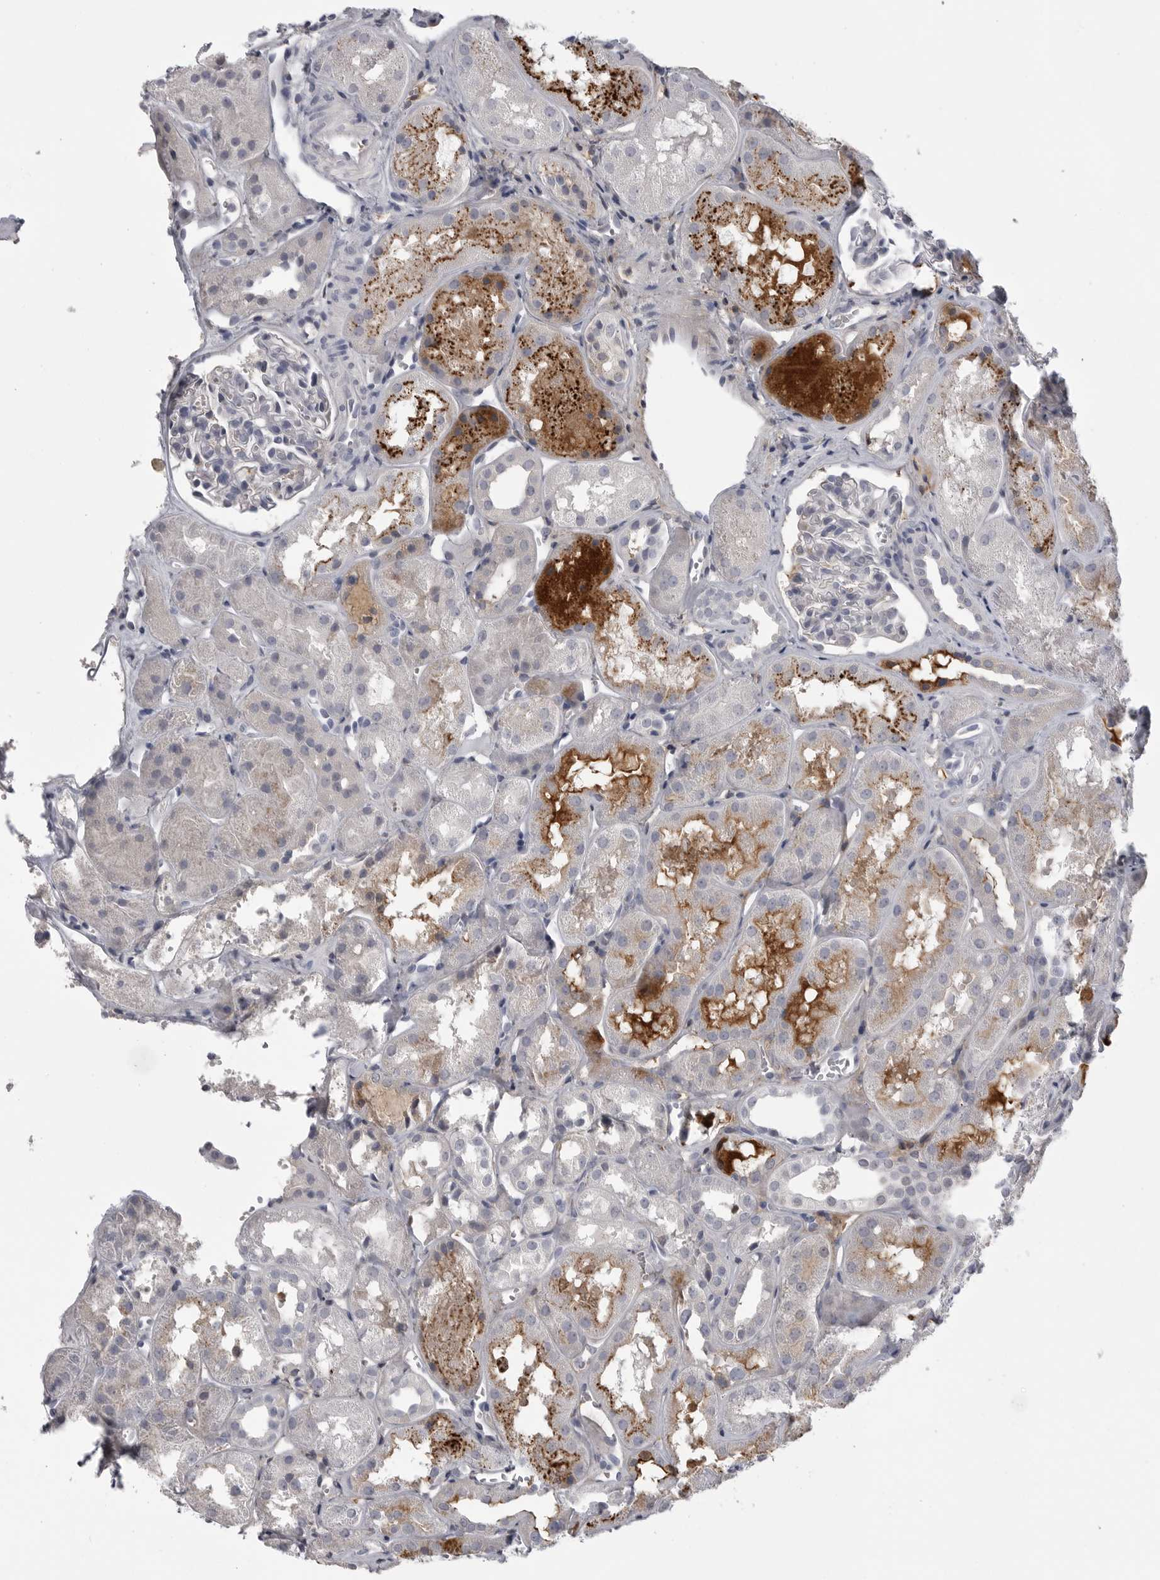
{"staining": {"intensity": "negative", "quantity": "none", "location": "none"}, "tissue": "kidney", "cell_type": "Cells in glomeruli", "image_type": "normal", "snomed": [{"axis": "morphology", "description": "Normal tissue, NOS"}, {"axis": "topography", "description": "Kidney"}], "caption": "The immunohistochemistry micrograph has no significant expression in cells in glomeruli of kidney.", "gene": "SERPING1", "patient": {"sex": "male", "age": 16}}